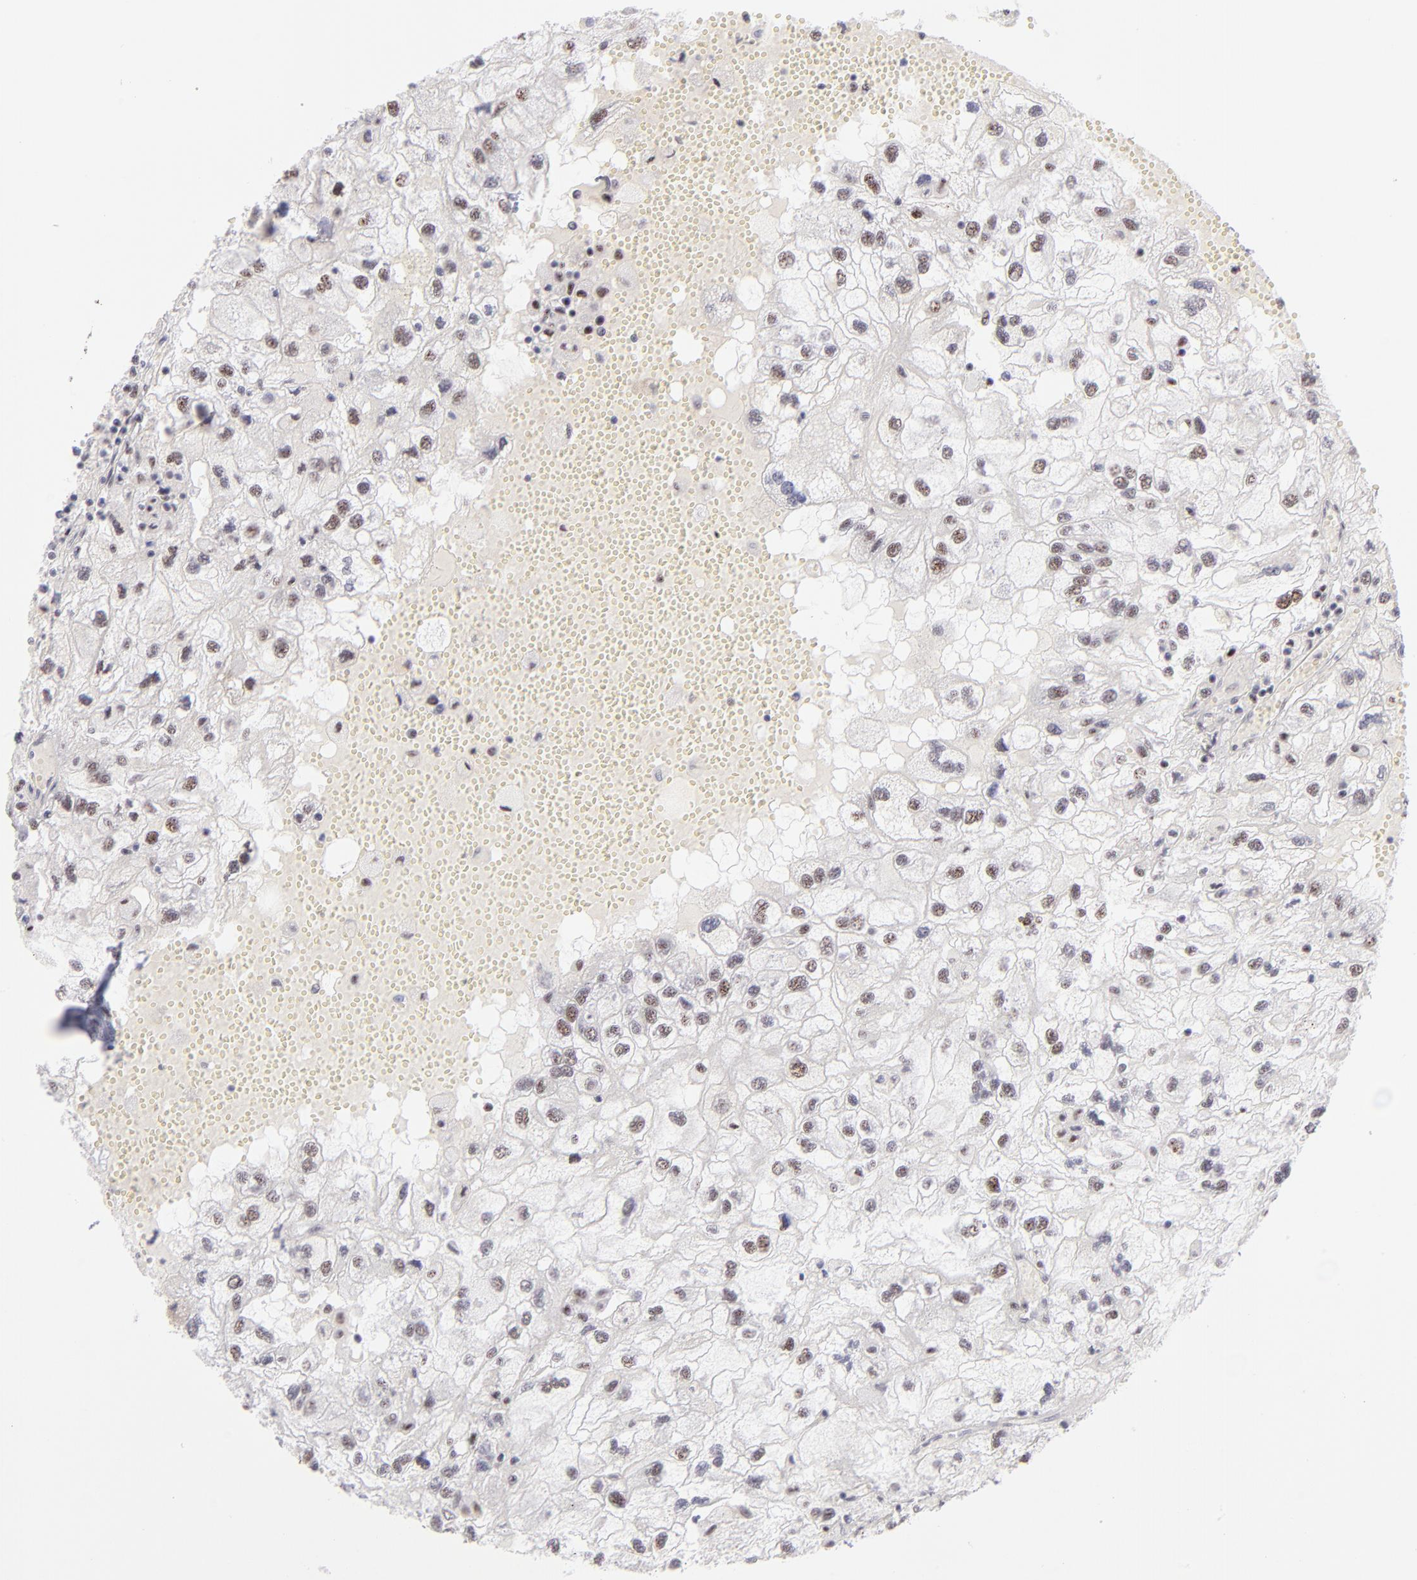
{"staining": {"intensity": "moderate", "quantity": ">75%", "location": "nuclear"}, "tissue": "renal cancer", "cell_type": "Tumor cells", "image_type": "cancer", "snomed": [{"axis": "morphology", "description": "Normal tissue, NOS"}, {"axis": "morphology", "description": "Adenocarcinoma, NOS"}, {"axis": "topography", "description": "Kidney"}], "caption": "Protein staining exhibits moderate nuclear expression in approximately >75% of tumor cells in renal adenocarcinoma.", "gene": "CDC25C", "patient": {"sex": "male", "age": 71}}